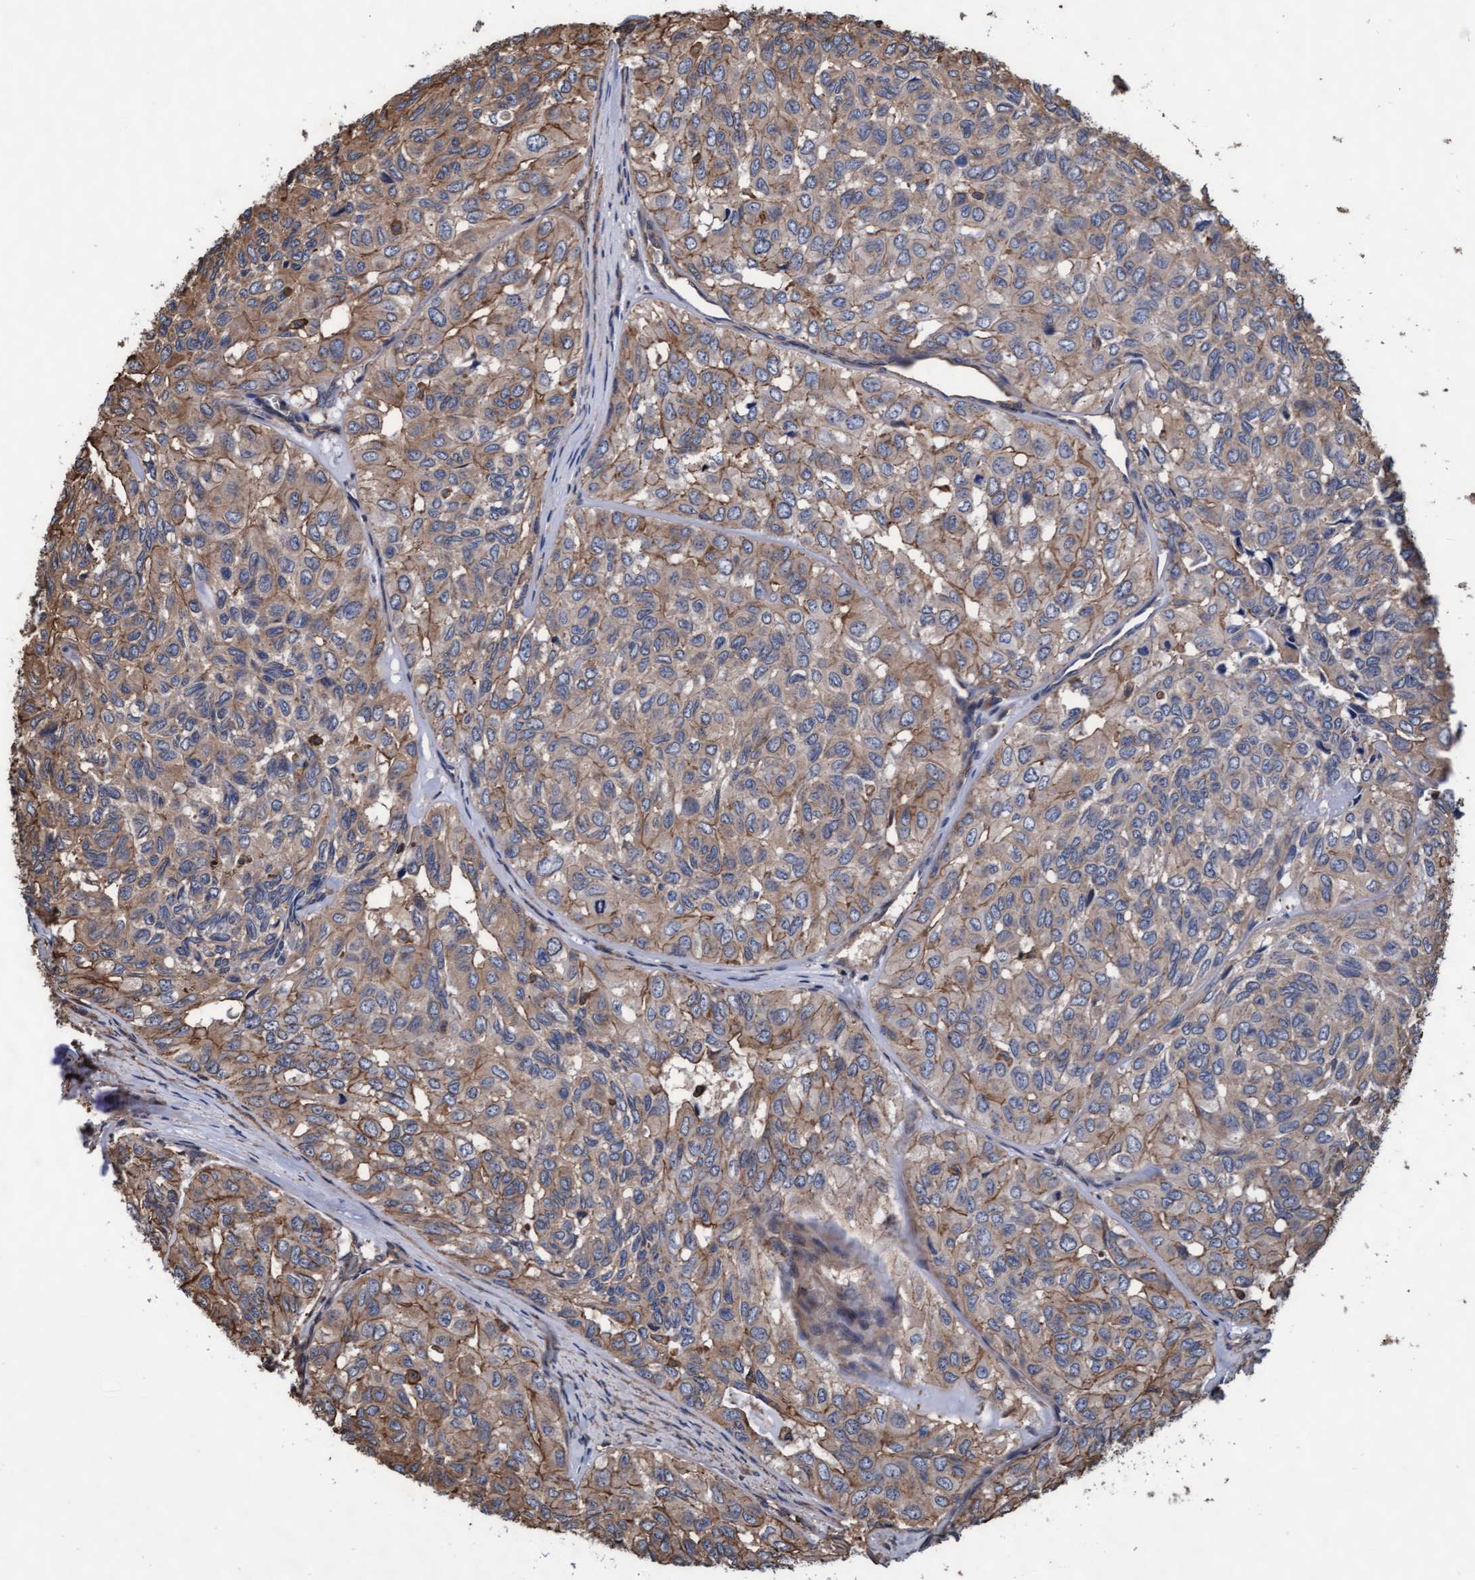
{"staining": {"intensity": "weak", "quantity": ">75%", "location": "cytoplasmic/membranous"}, "tissue": "head and neck cancer", "cell_type": "Tumor cells", "image_type": "cancer", "snomed": [{"axis": "morphology", "description": "Adenocarcinoma, NOS"}, {"axis": "topography", "description": "Salivary gland, NOS"}, {"axis": "topography", "description": "Head-Neck"}], "caption": "IHC image of head and neck adenocarcinoma stained for a protein (brown), which shows low levels of weak cytoplasmic/membranous staining in about >75% of tumor cells.", "gene": "GRHPR", "patient": {"sex": "female", "age": 76}}